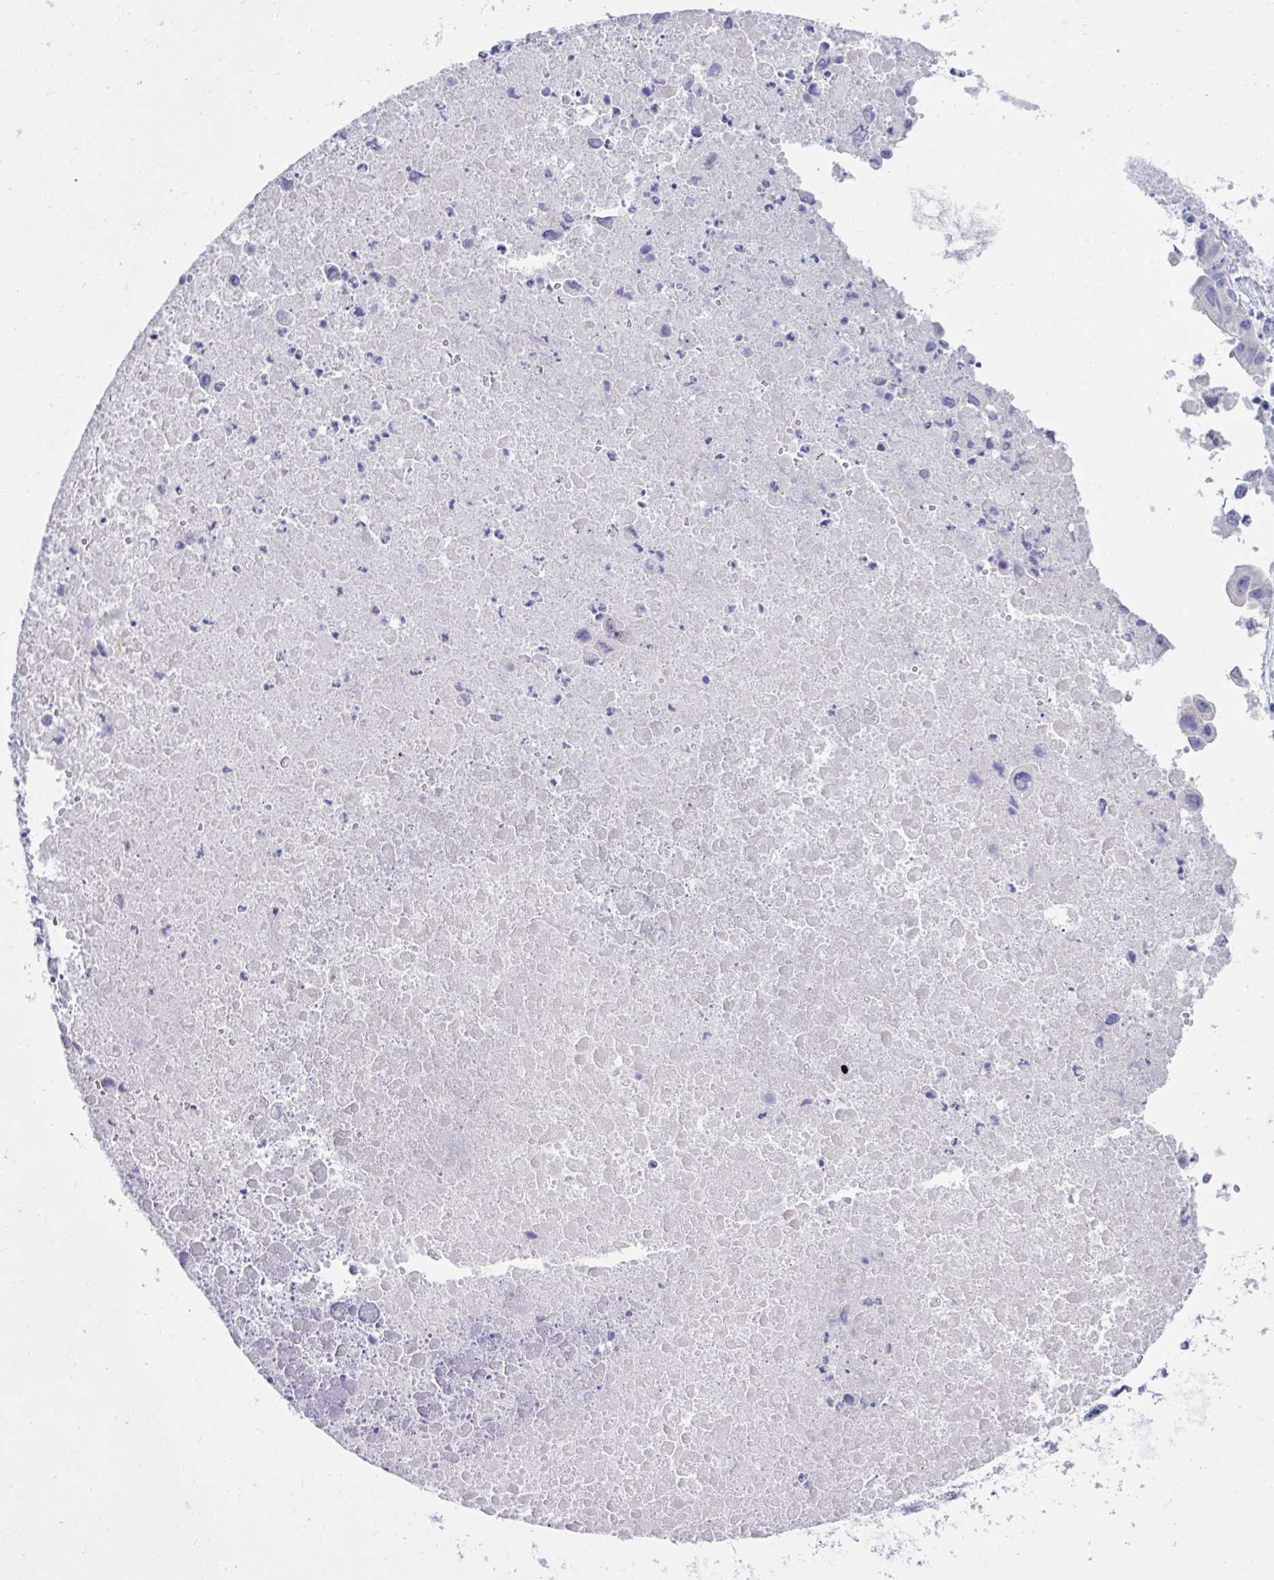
{"staining": {"intensity": "negative", "quantity": "none", "location": "none"}, "tissue": "lung cancer", "cell_type": "Tumor cells", "image_type": "cancer", "snomed": [{"axis": "morphology", "description": "Adenocarcinoma, NOS"}, {"axis": "topography", "description": "Lymph node"}, {"axis": "topography", "description": "Lung"}], "caption": "An image of human lung cancer (adenocarcinoma) is negative for staining in tumor cells. (DAB IHC, high magnification).", "gene": "LRRC36", "patient": {"sex": "male", "age": 64}}